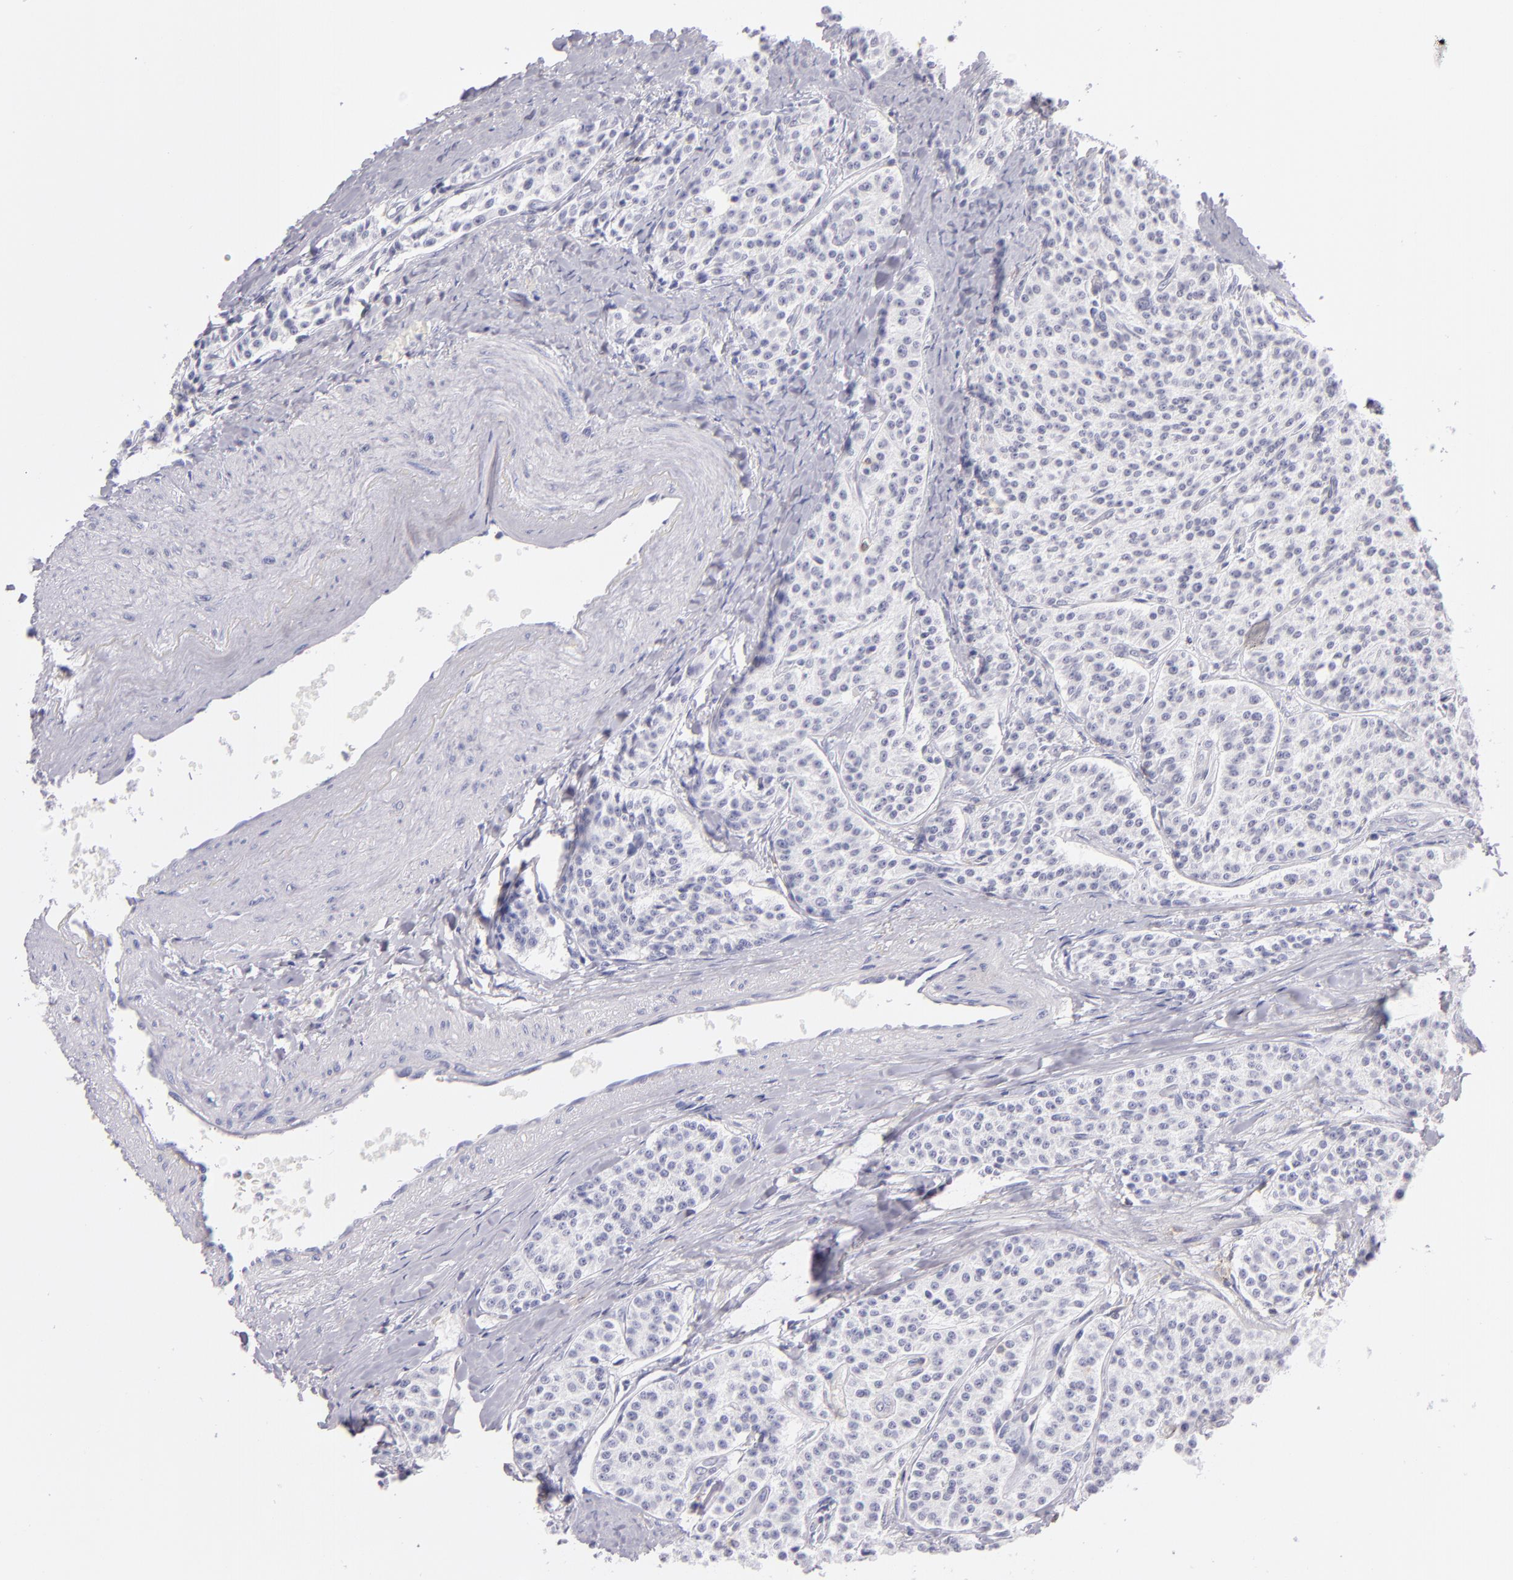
{"staining": {"intensity": "negative", "quantity": "none", "location": "none"}, "tissue": "carcinoid", "cell_type": "Tumor cells", "image_type": "cancer", "snomed": [{"axis": "morphology", "description": "Carcinoid, malignant, NOS"}, {"axis": "topography", "description": "Stomach"}], "caption": "Human malignant carcinoid stained for a protein using immunohistochemistry (IHC) shows no staining in tumor cells.", "gene": "CD48", "patient": {"sex": "female", "age": 76}}